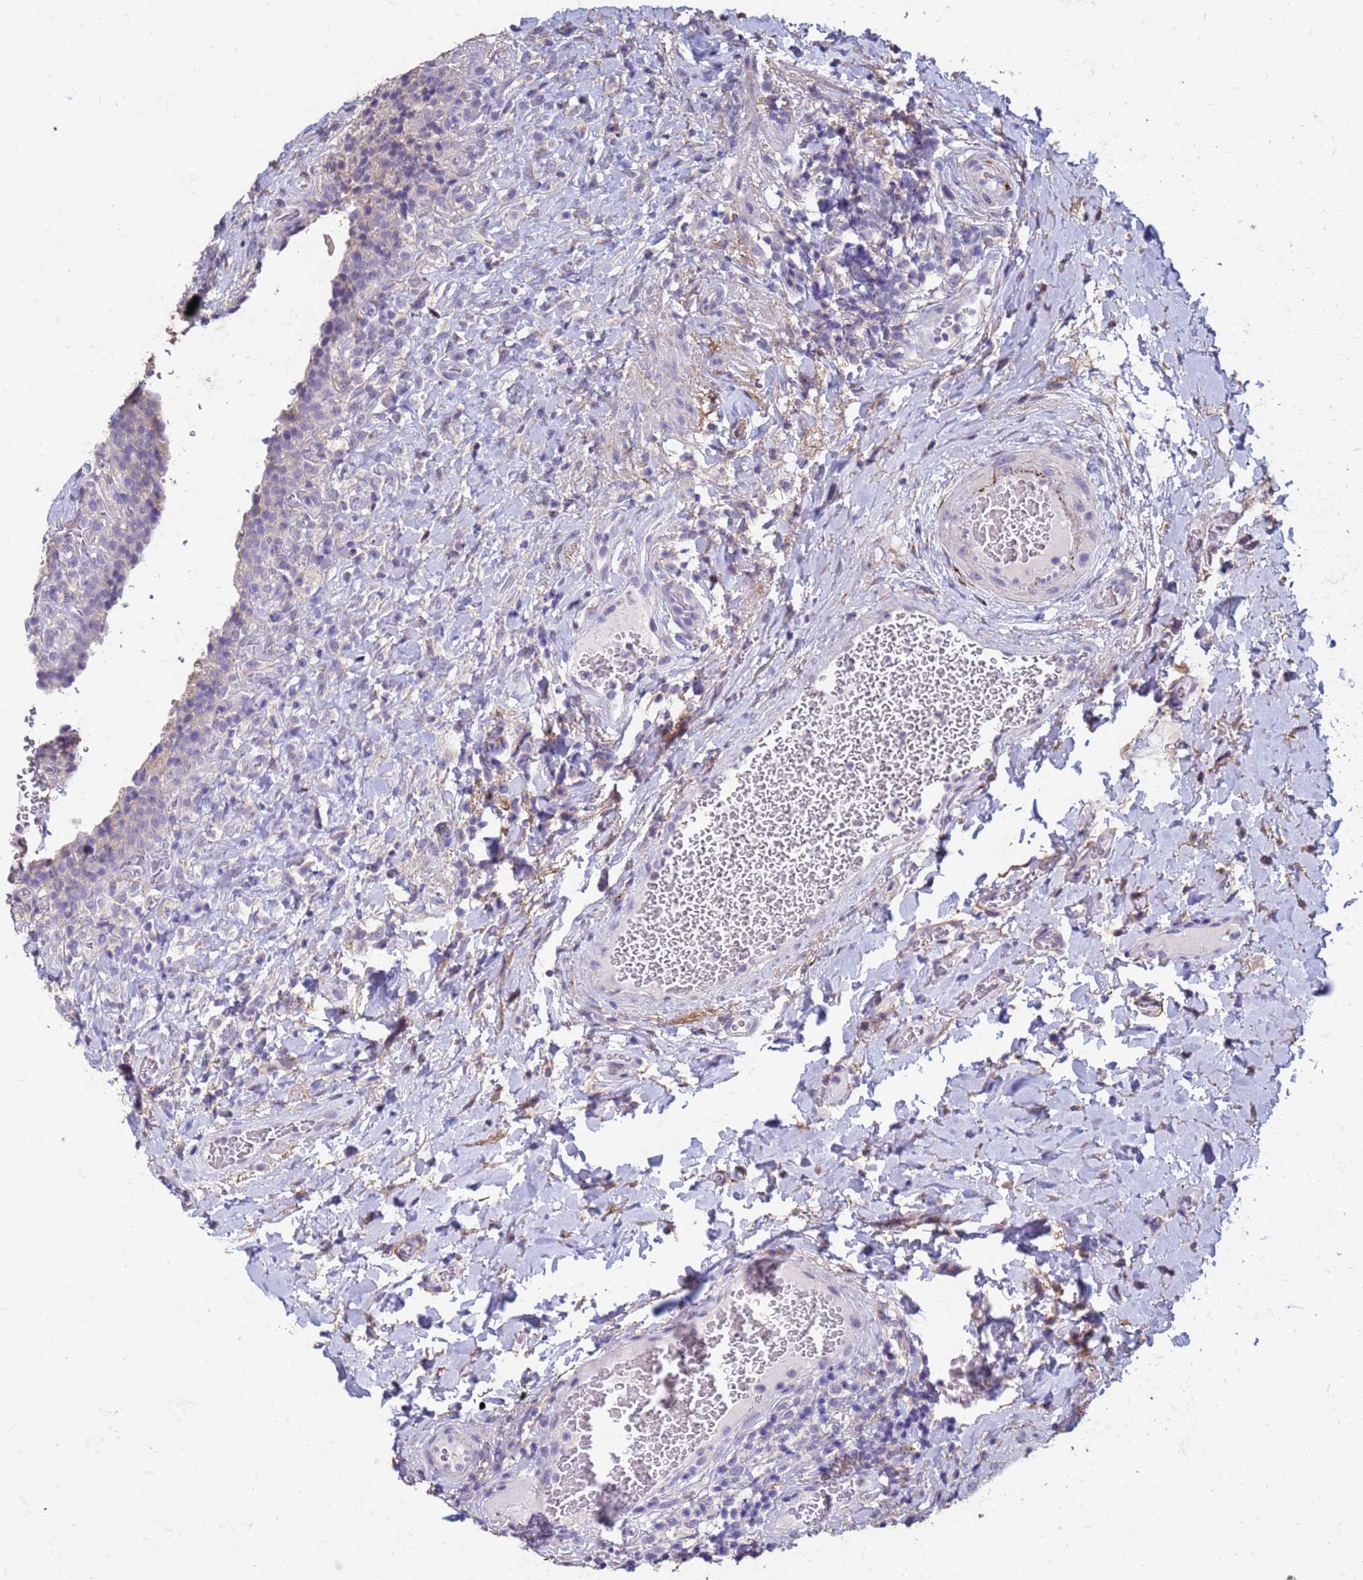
{"staining": {"intensity": "weak", "quantity": "<25%", "location": "cytoplasmic/membranous"}, "tissue": "urinary bladder", "cell_type": "Urothelial cells", "image_type": "normal", "snomed": [{"axis": "morphology", "description": "Normal tissue, NOS"}, {"axis": "morphology", "description": "Inflammation, NOS"}, {"axis": "topography", "description": "Urinary bladder"}], "caption": "Immunohistochemistry of normal urinary bladder reveals no expression in urothelial cells. (Brightfield microscopy of DAB IHC at high magnification).", "gene": "SLC25A15", "patient": {"sex": "male", "age": 64}}